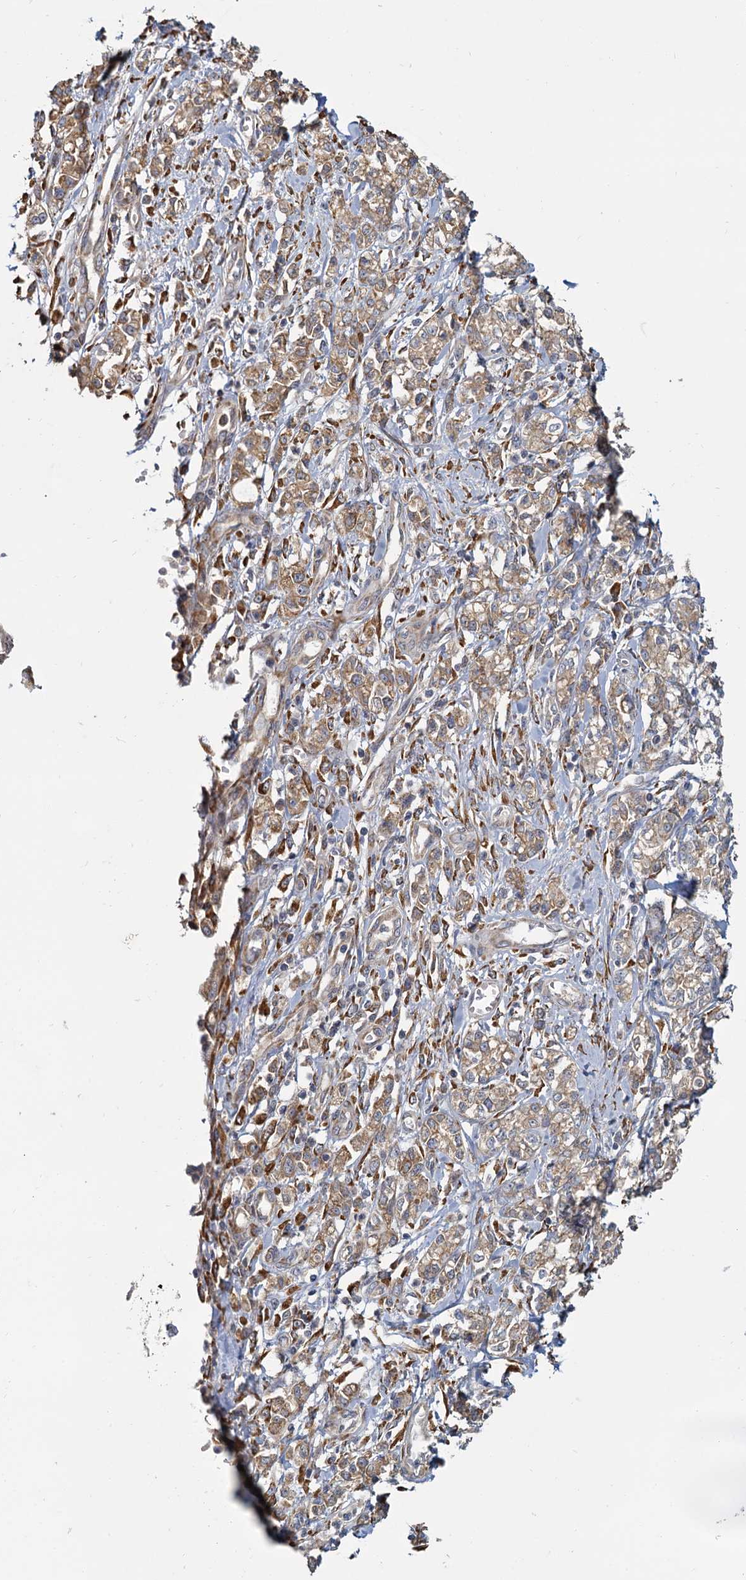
{"staining": {"intensity": "moderate", "quantity": ">75%", "location": "cytoplasmic/membranous"}, "tissue": "stomach cancer", "cell_type": "Tumor cells", "image_type": "cancer", "snomed": [{"axis": "morphology", "description": "Adenocarcinoma, NOS"}, {"axis": "topography", "description": "Stomach"}], "caption": "High-magnification brightfield microscopy of stomach adenocarcinoma stained with DAB (brown) and counterstained with hematoxylin (blue). tumor cells exhibit moderate cytoplasmic/membranous expression is appreciated in approximately>75% of cells.", "gene": "LRRC51", "patient": {"sex": "female", "age": 76}}